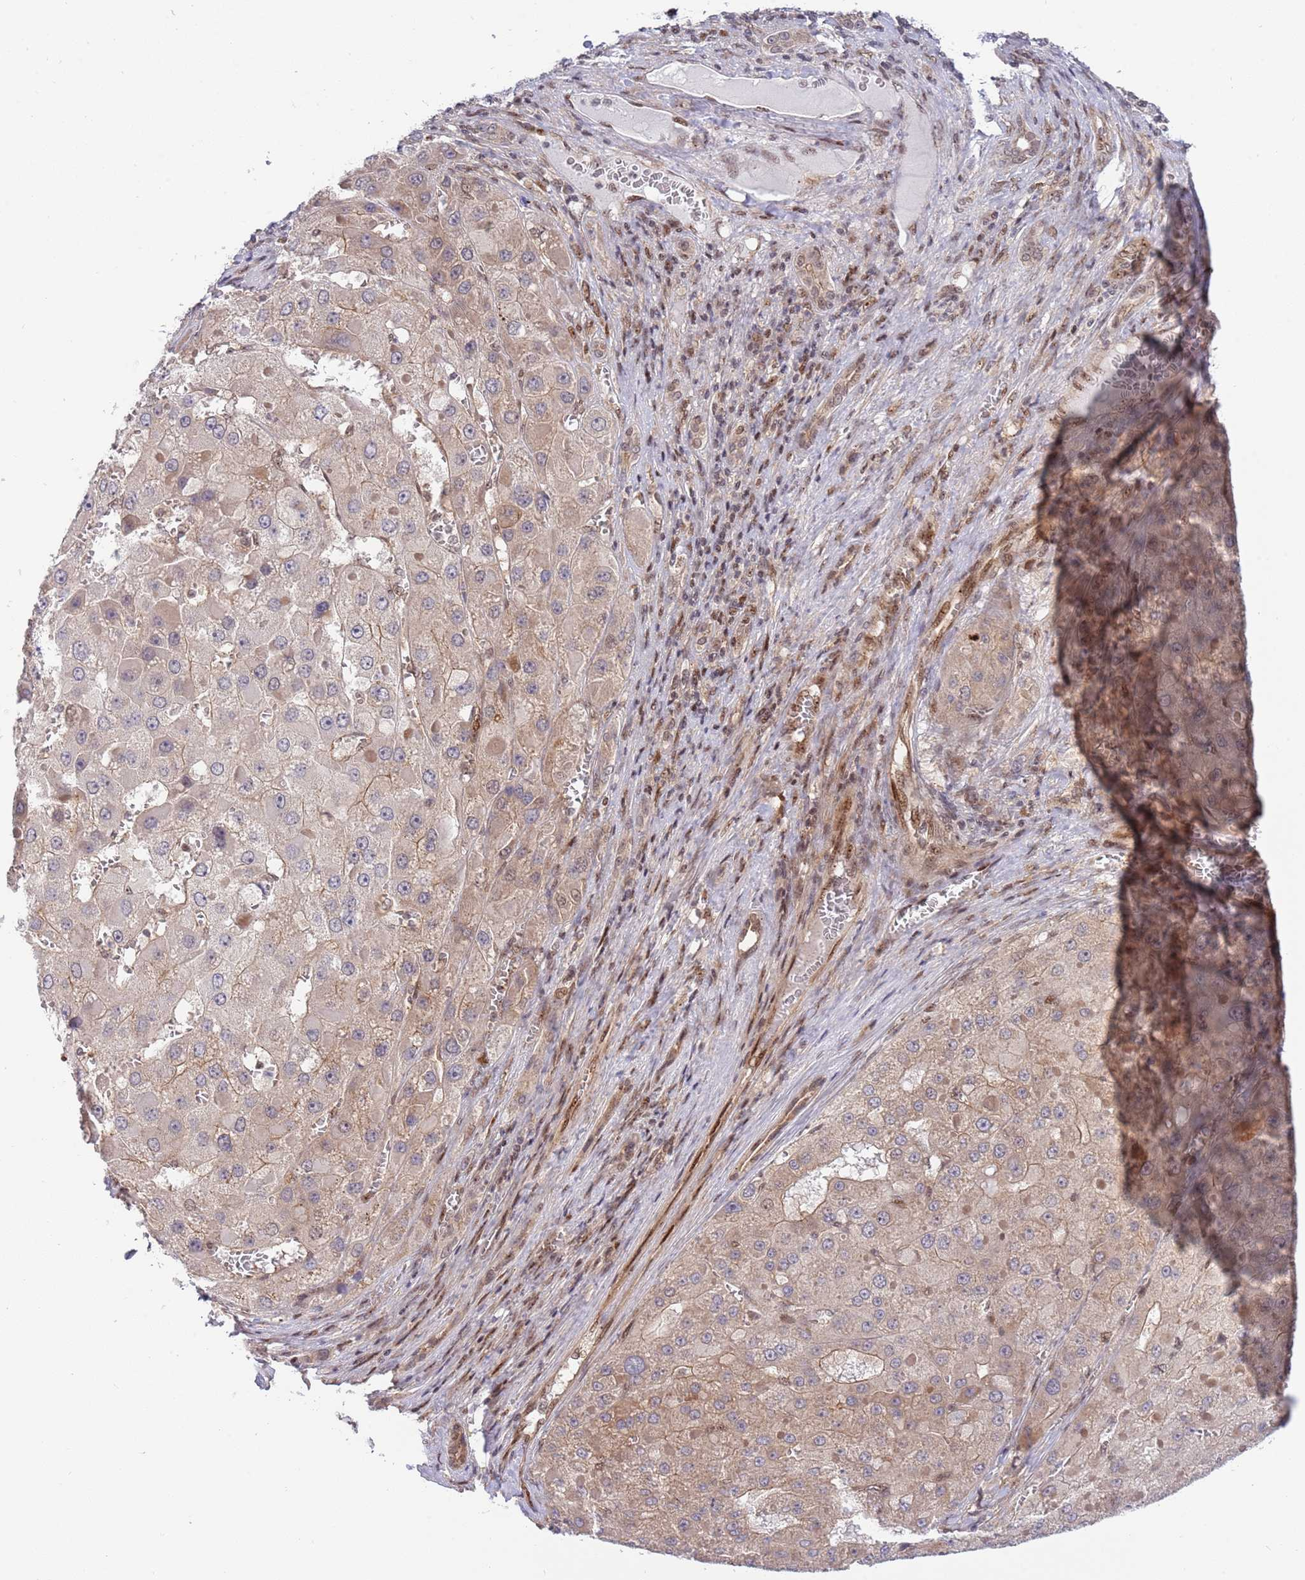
{"staining": {"intensity": "weak", "quantity": "25%-75%", "location": "cytoplasmic/membranous"}, "tissue": "liver cancer", "cell_type": "Tumor cells", "image_type": "cancer", "snomed": [{"axis": "morphology", "description": "Carcinoma, Hepatocellular, NOS"}, {"axis": "topography", "description": "Liver"}], "caption": "DAB (3,3'-diaminobenzidine) immunohistochemical staining of human liver cancer (hepatocellular carcinoma) displays weak cytoplasmic/membranous protein staining in approximately 25%-75% of tumor cells.", "gene": "TBX10", "patient": {"sex": "female", "age": 73}}